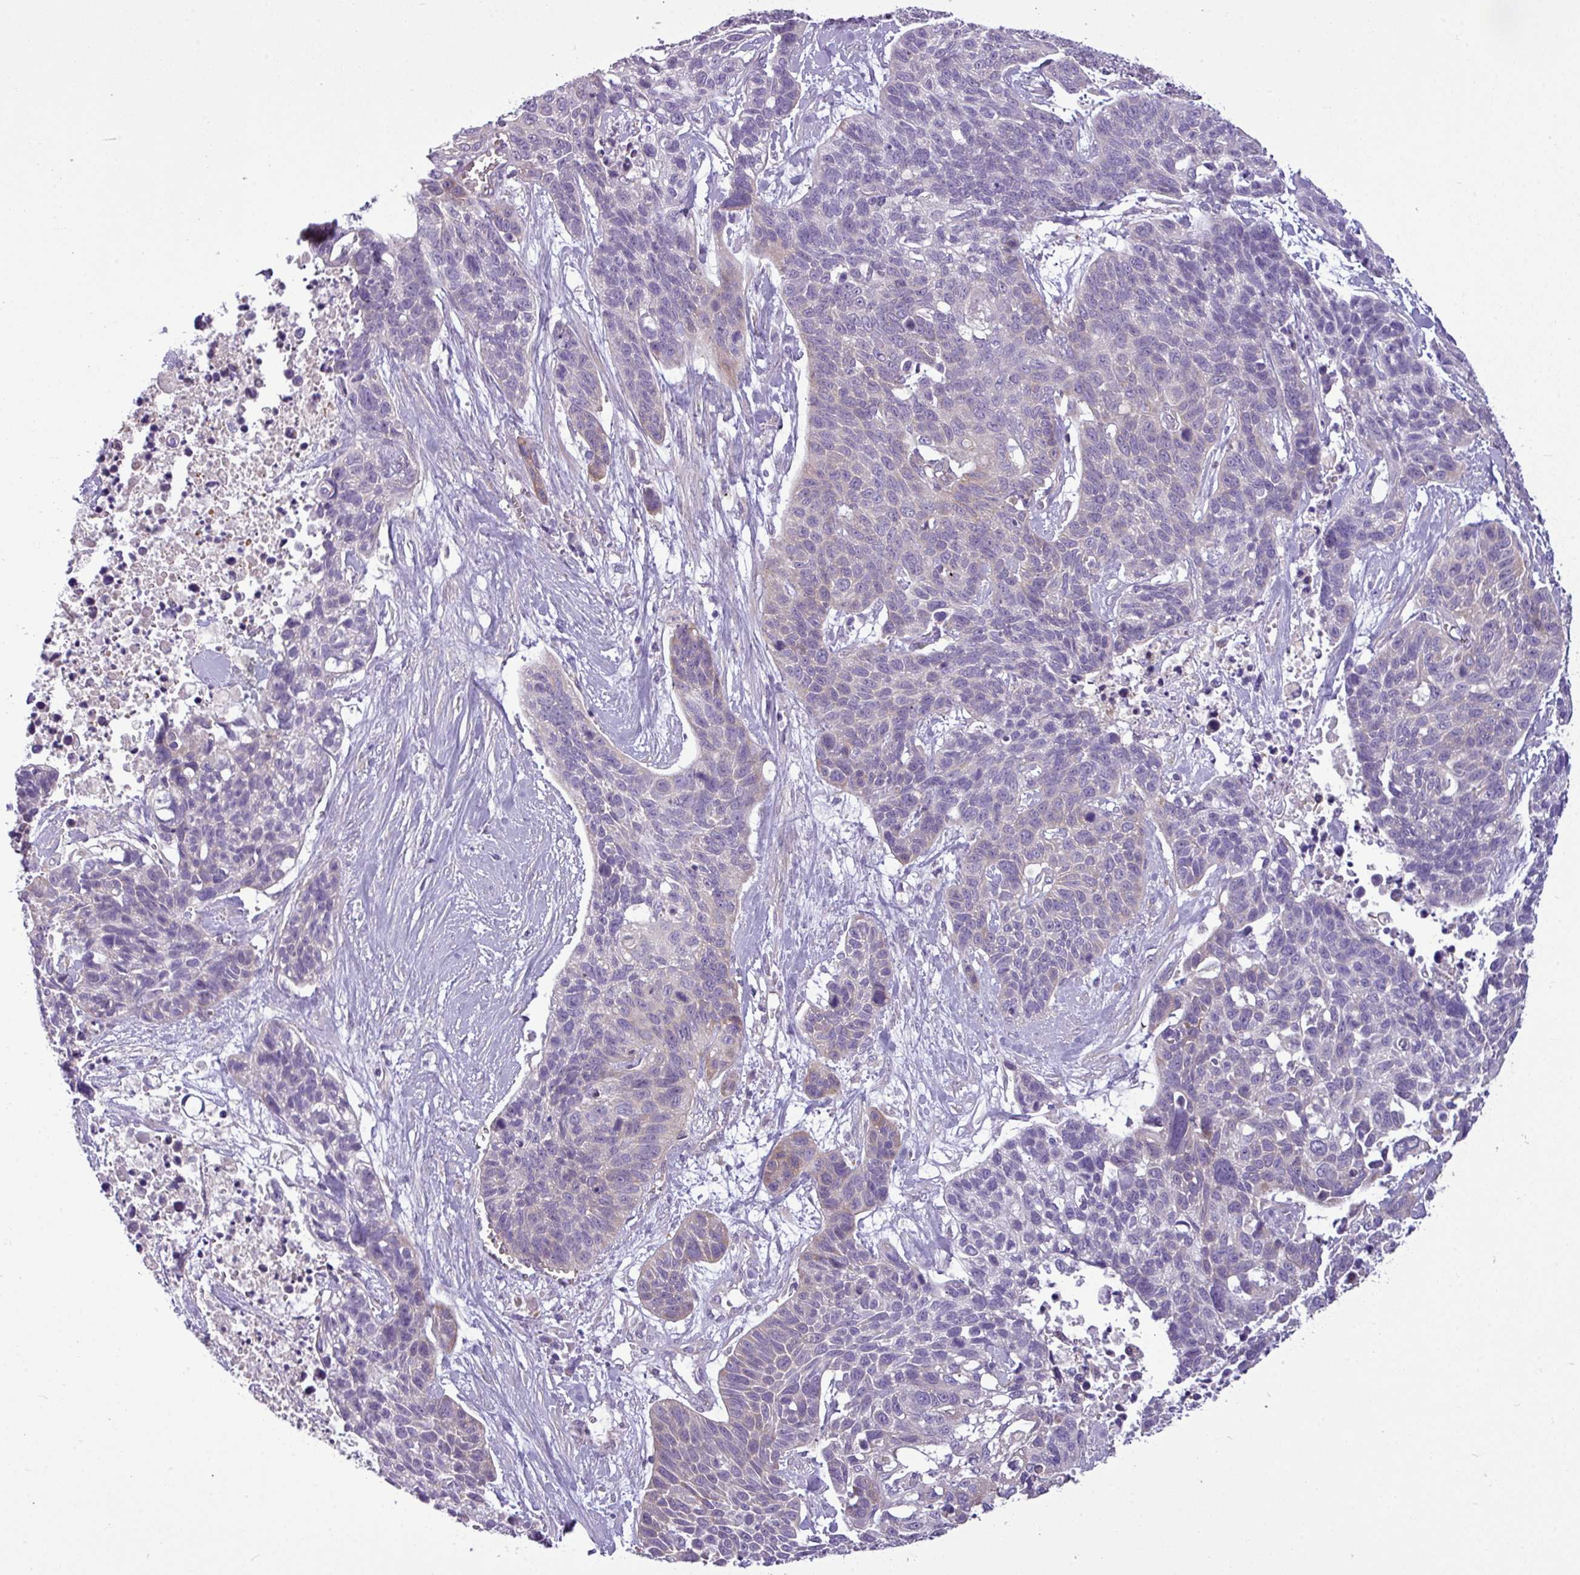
{"staining": {"intensity": "negative", "quantity": "none", "location": "none"}, "tissue": "lung cancer", "cell_type": "Tumor cells", "image_type": "cancer", "snomed": [{"axis": "morphology", "description": "Squamous cell carcinoma, NOS"}, {"axis": "topography", "description": "Lung"}], "caption": "Histopathology image shows no protein positivity in tumor cells of lung cancer (squamous cell carcinoma) tissue. (Stains: DAB IHC with hematoxylin counter stain, Microscopy: brightfield microscopy at high magnification).", "gene": "CAMK2B", "patient": {"sex": "male", "age": 62}}